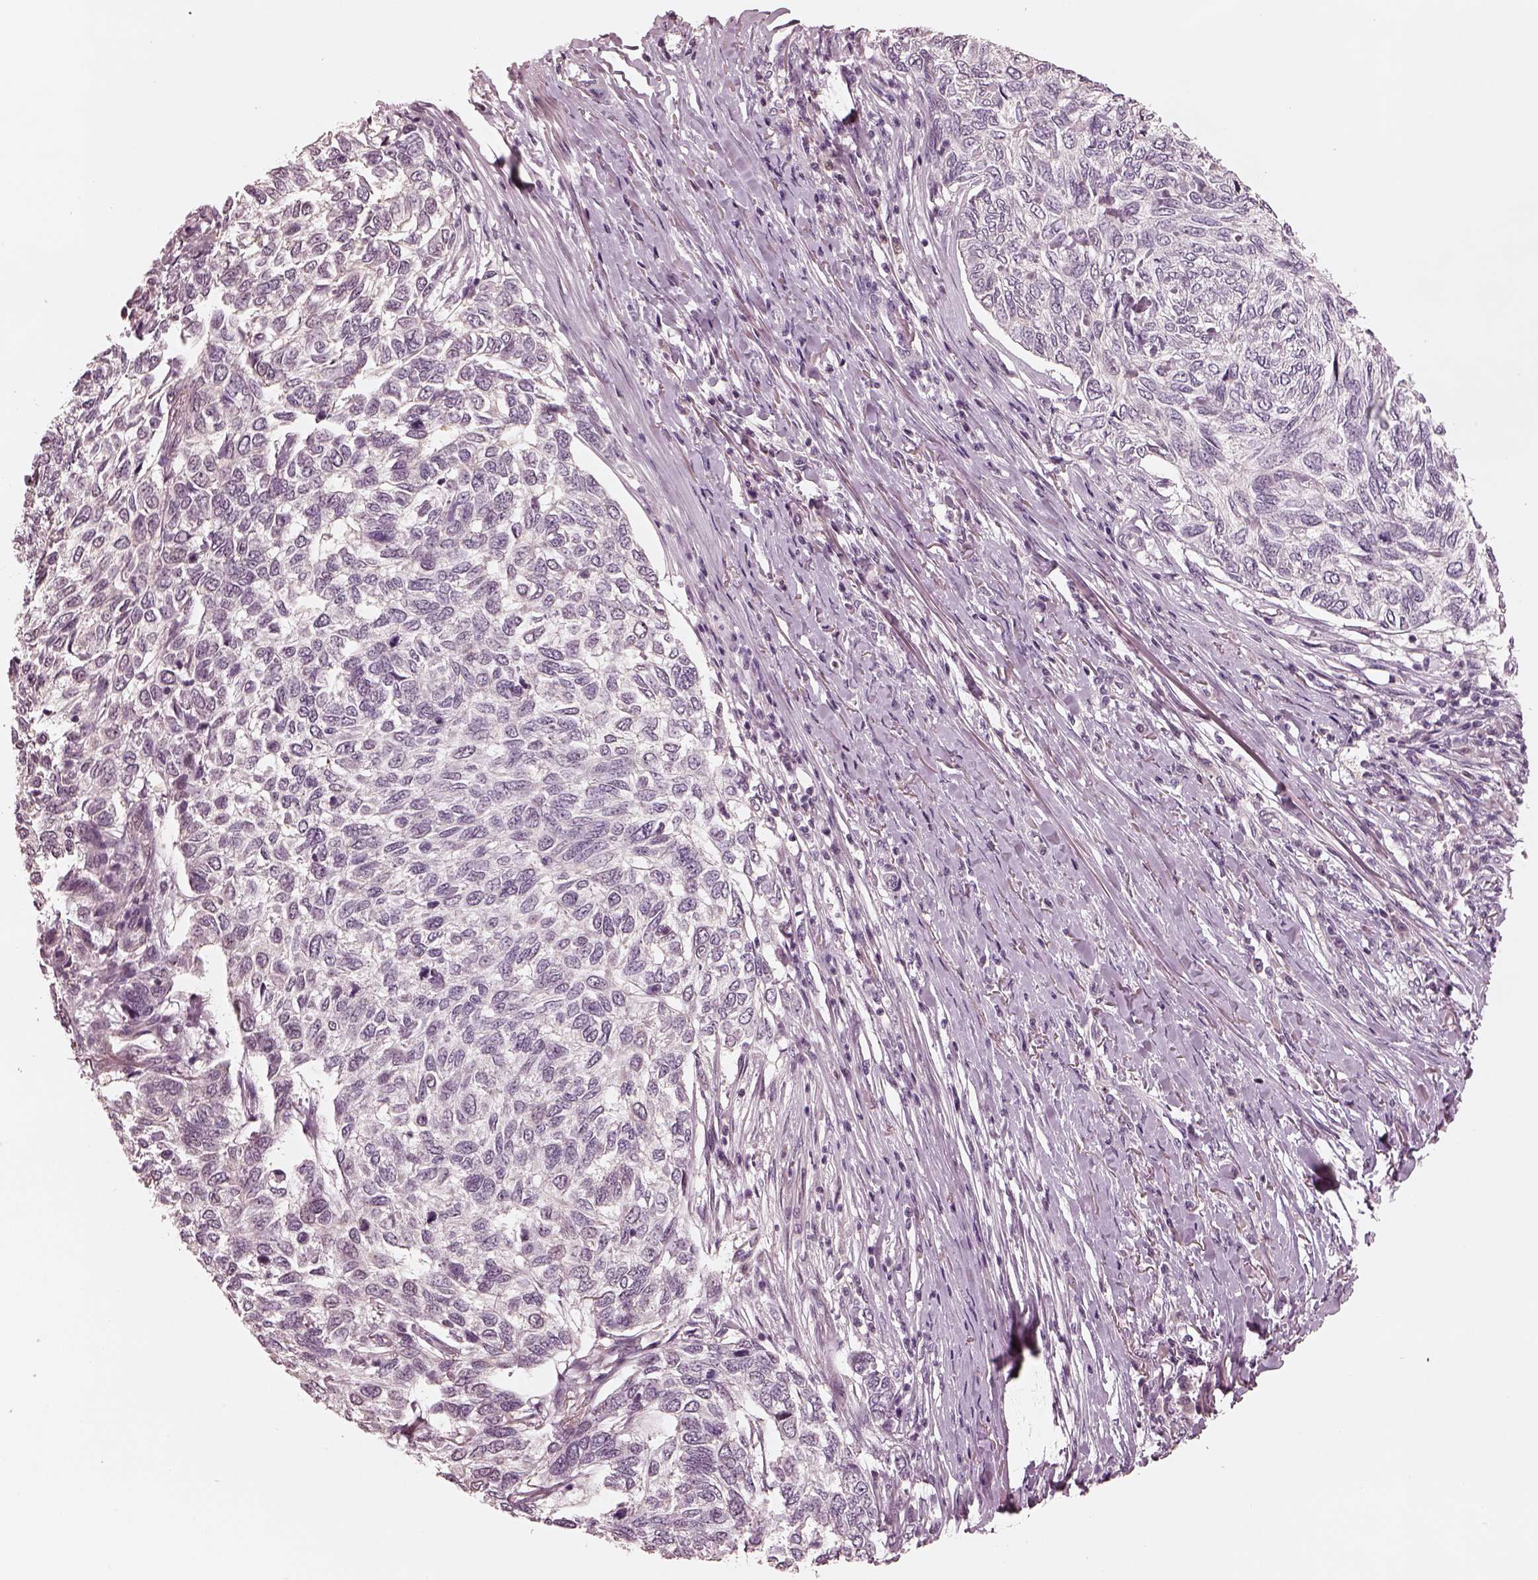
{"staining": {"intensity": "negative", "quantity": "none", "location": "none"}, "tissue": "skin cancer", "cell_type": "Tumor cells", "image_type": "cancer", "snomed": [{"axis": "morphology", "description": "Basal cell carcinoma"}, {"axis": "topography", "description": "Skin"}], "caption": "Photomicrograph shows no protein positivity in tumor cells of skin cancer (basal cell carcinoma) tissue.", "gene": "EGR4", "patient": {"sex": "female", "age": 65}}